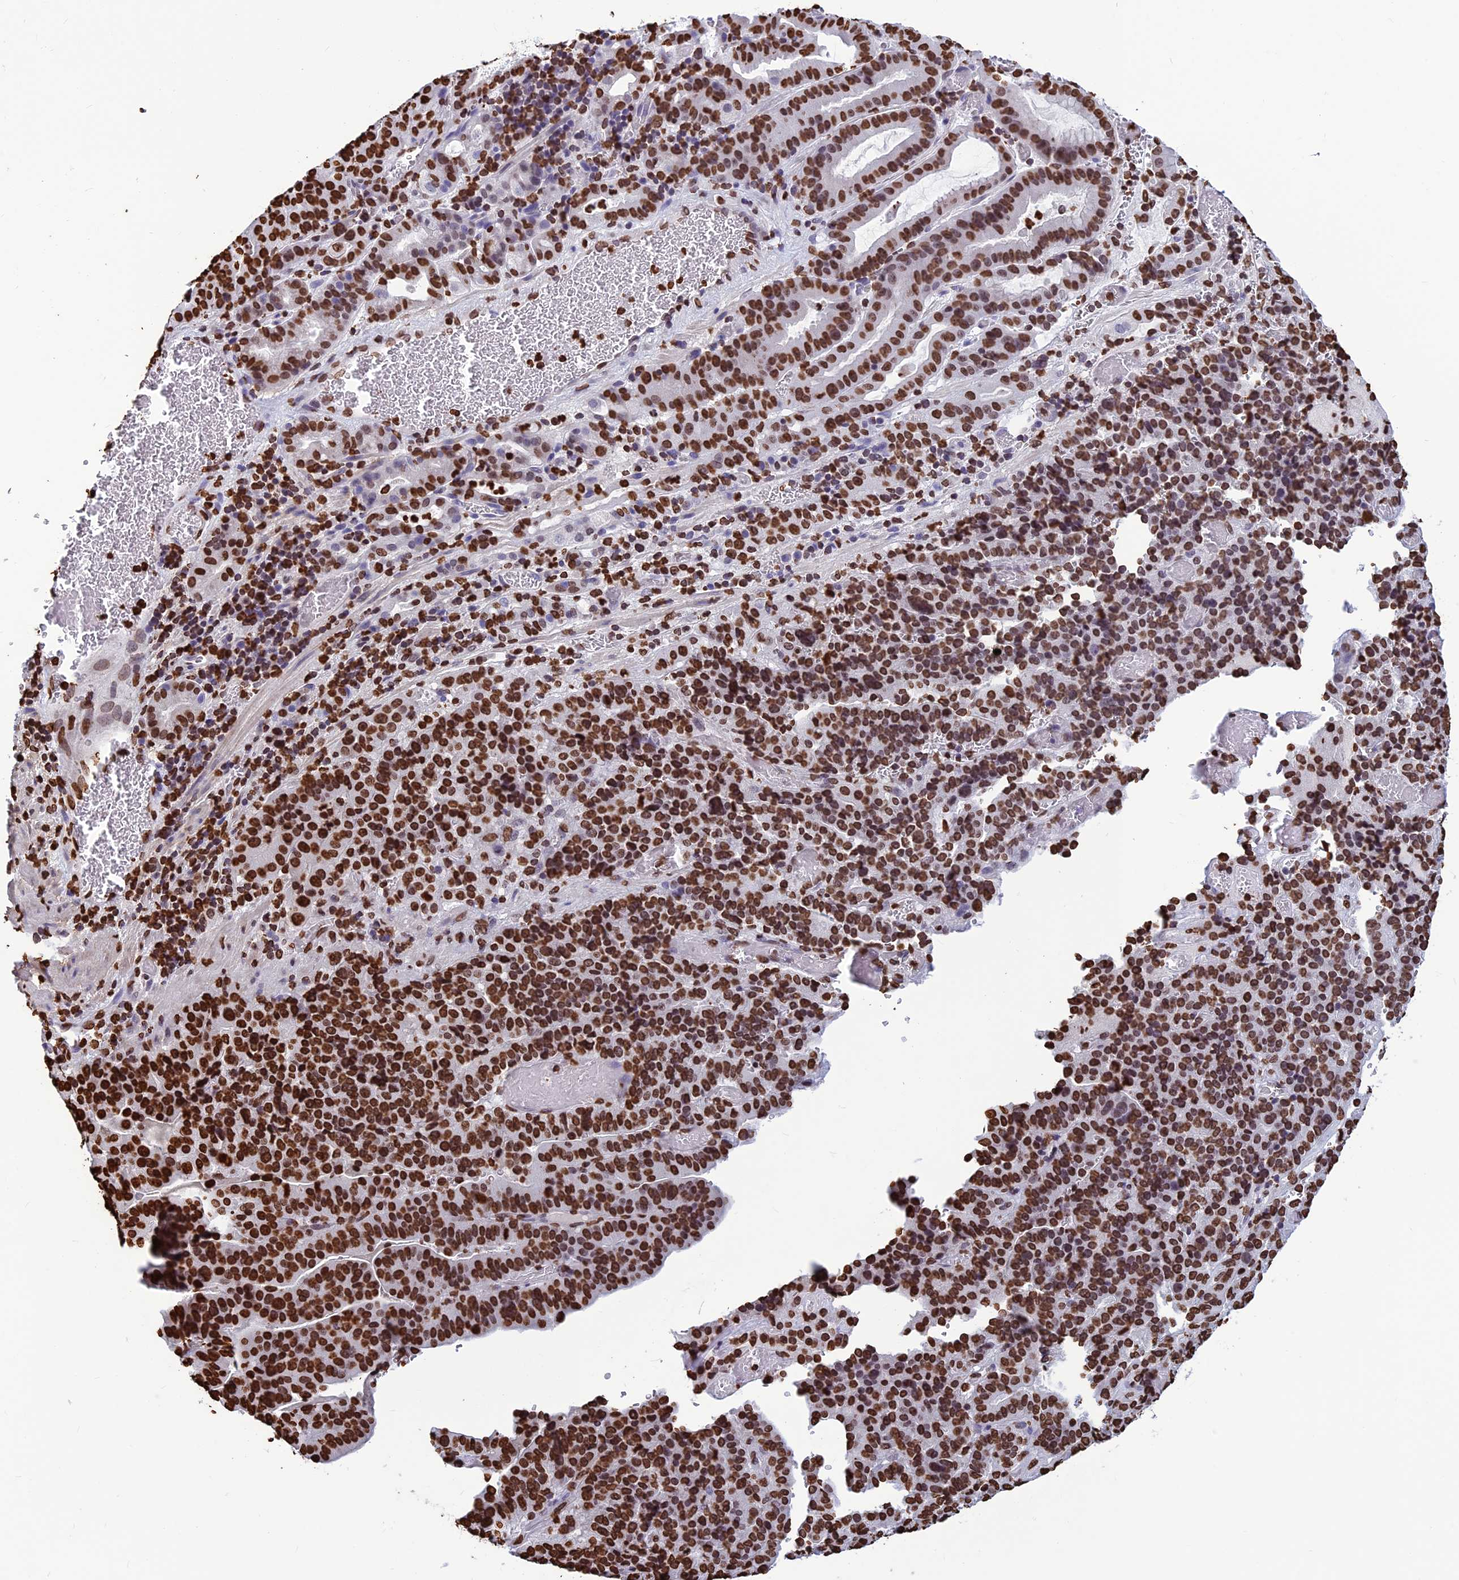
{"staining": {"intensity": "strong", "quantity": ">75%", "location": "nuclear"}, "tissue": "stomach cancer", "cell_type": "Tumor cells", "image_type": "cancer", "snomed": [{"axis": "morphology", "description": "Adenocarcinoma, NOS"}, {"axis": "topography", "description": "Stomach"}], "caption": "Stomach adenocarcinoma stained with a brown dye displays strong nuclear positive expression in approximately >75% of tumor cells.", "gene": "AKAP17A", "patient": {"sex": "male", "age": 48}}